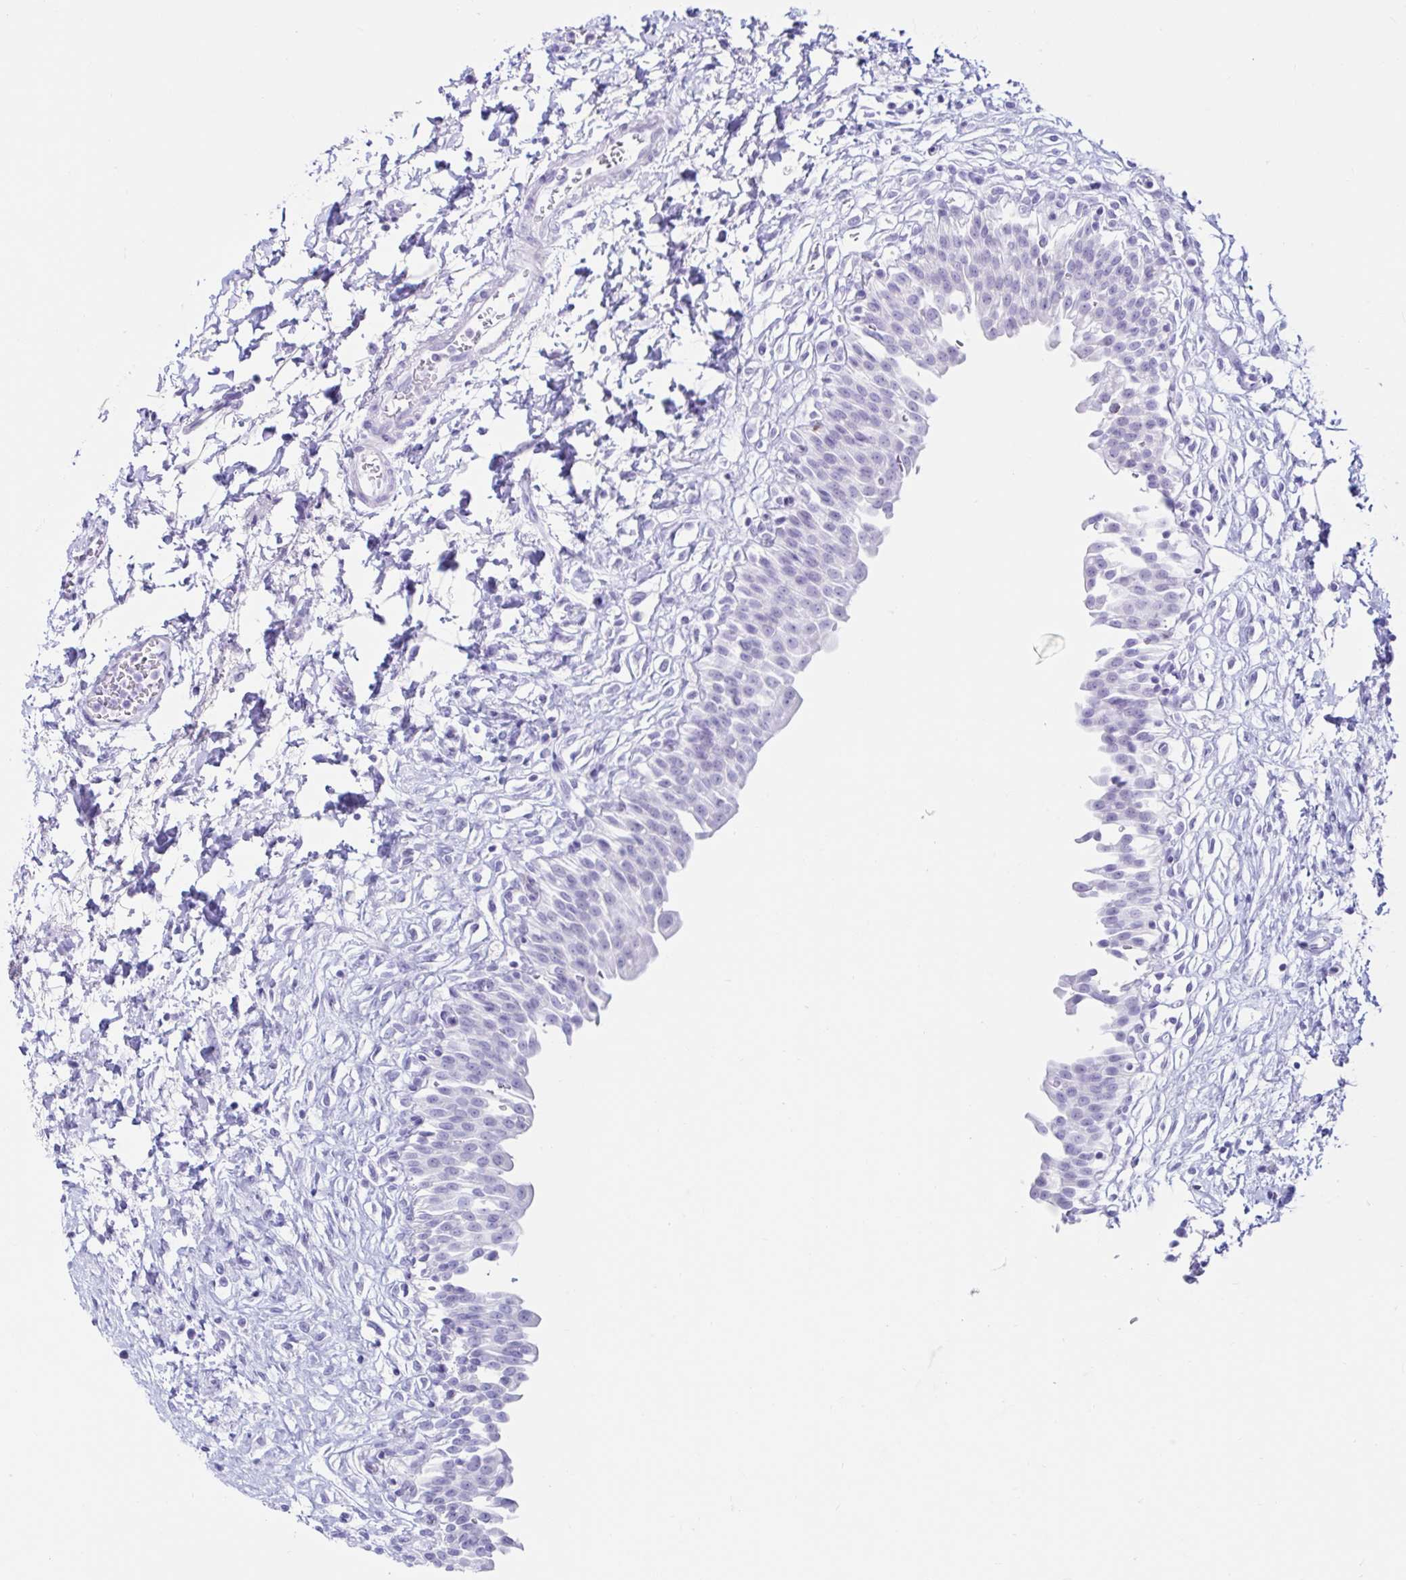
{"staining": {"intensity": "negative", "quantity": "none", "location": "none"}, "tissue": "urinary bladder", "cell_type": "Urothelial cells", "image_type": "normal", "snomed": [{"axis": "morphology", "description": "Normal tissue, NOS"}, {"axis": "topography", "description": "Urinary bladder"}], "caption": "Image shows no significant protein expression in urothelial cells of normal urinary bladder. (DAB (3,3'-diaminobenzidine) immunohistochemistry (IHC) visualized using brightfield microscopy, high magnification).", "gene": "BEST1", "patient": {"sex": "male", "age": 37}}